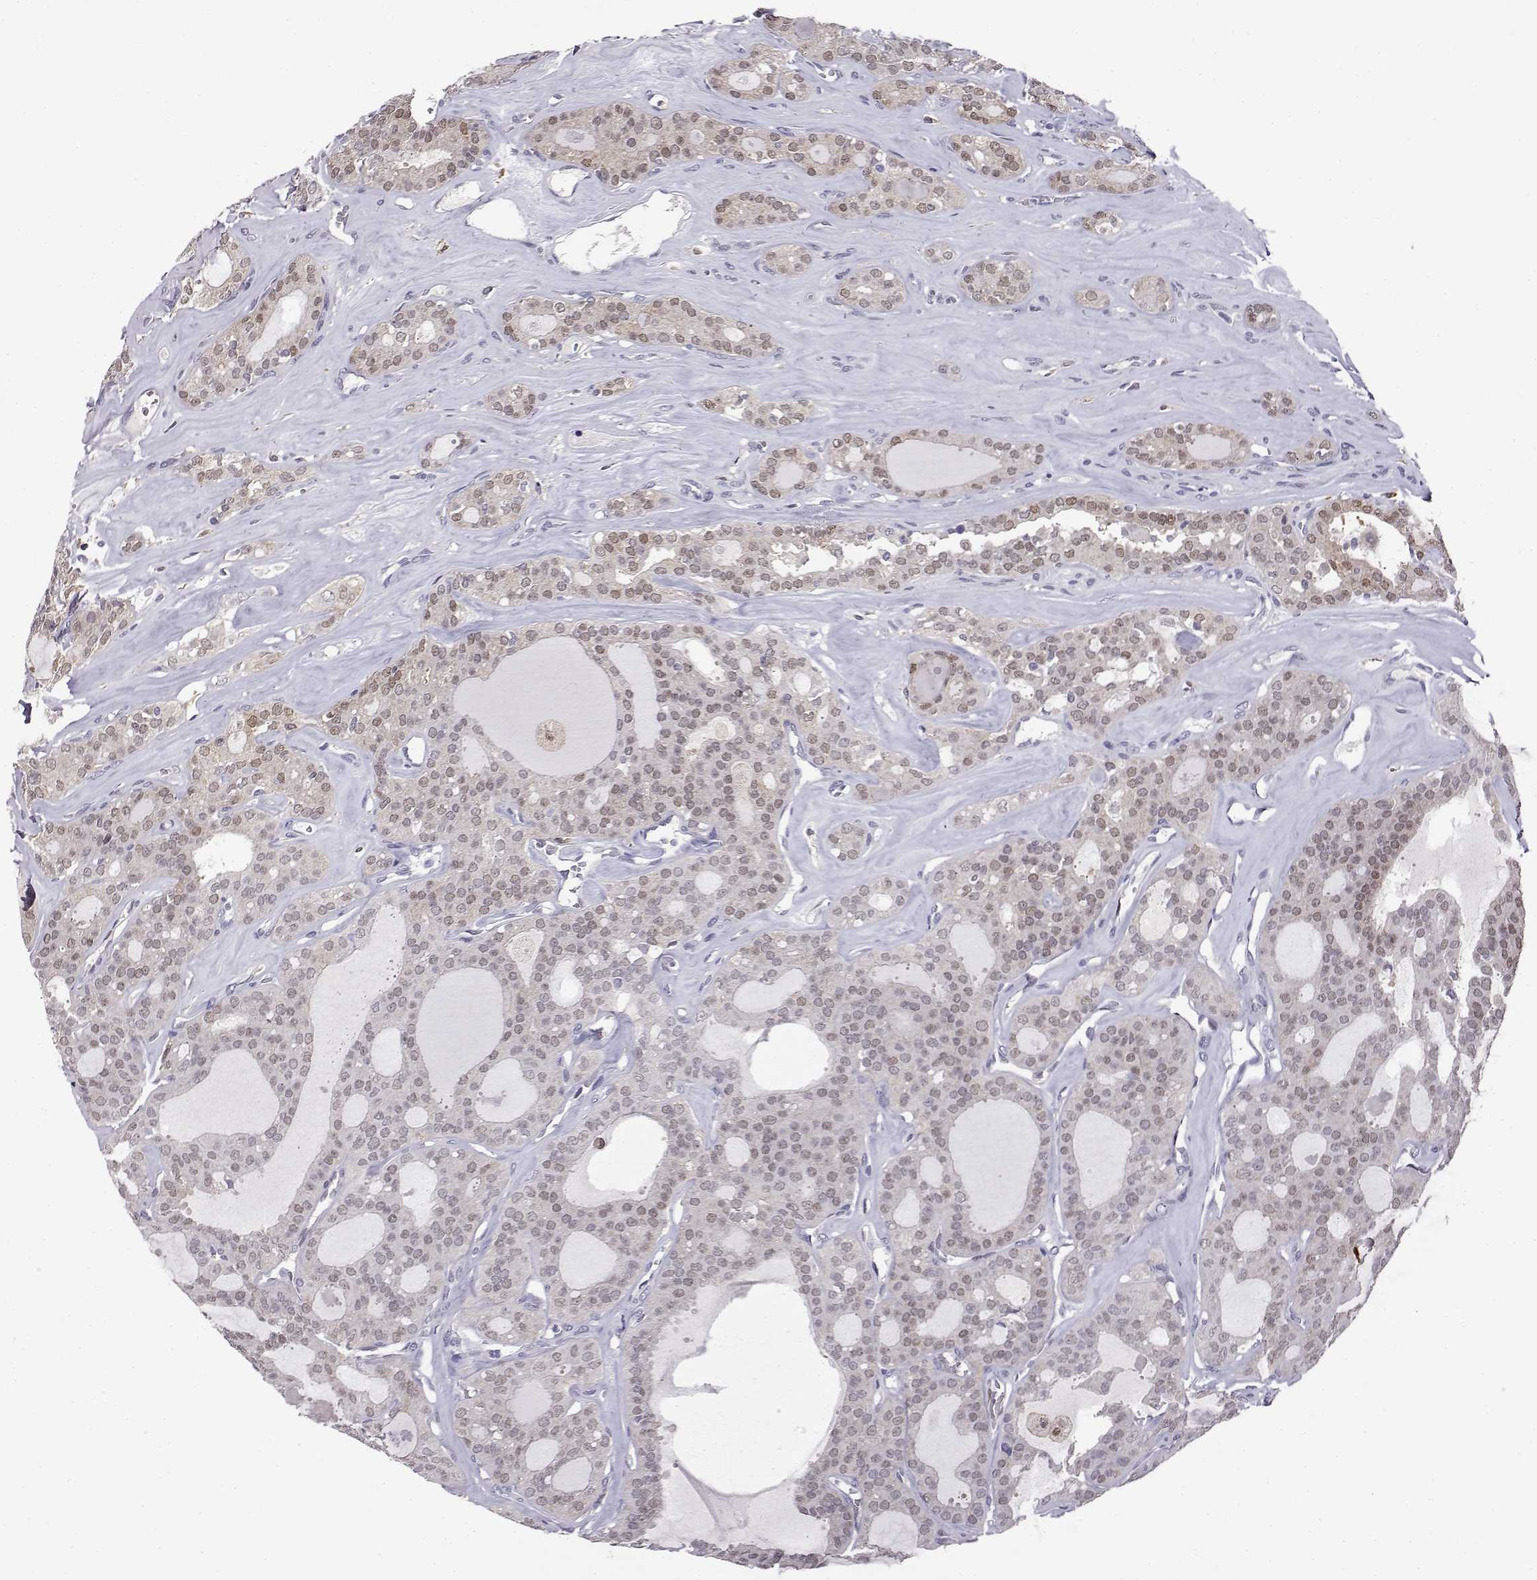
{"staining": {"intensity": "negative", "quantity": "none", "location": "none"}, "tissue": "thyroid cancer", "cell_type": "Tumor cells", "image_type": "cancer", "snomed": [{"axis": "morphology", "description": "Follicular adenoma carcinoma, NOS"}, {"axis": "topography", "description": "Thyroid gland"}], "caption": "The immunohistochemistry (IHC) micrograph has no significant positivity in tumor cells of follicular adenoma carcinoma (thyroid) tissue.", "gene": "AKR1B1", "patient": {"sex": "male", "age": 75}}